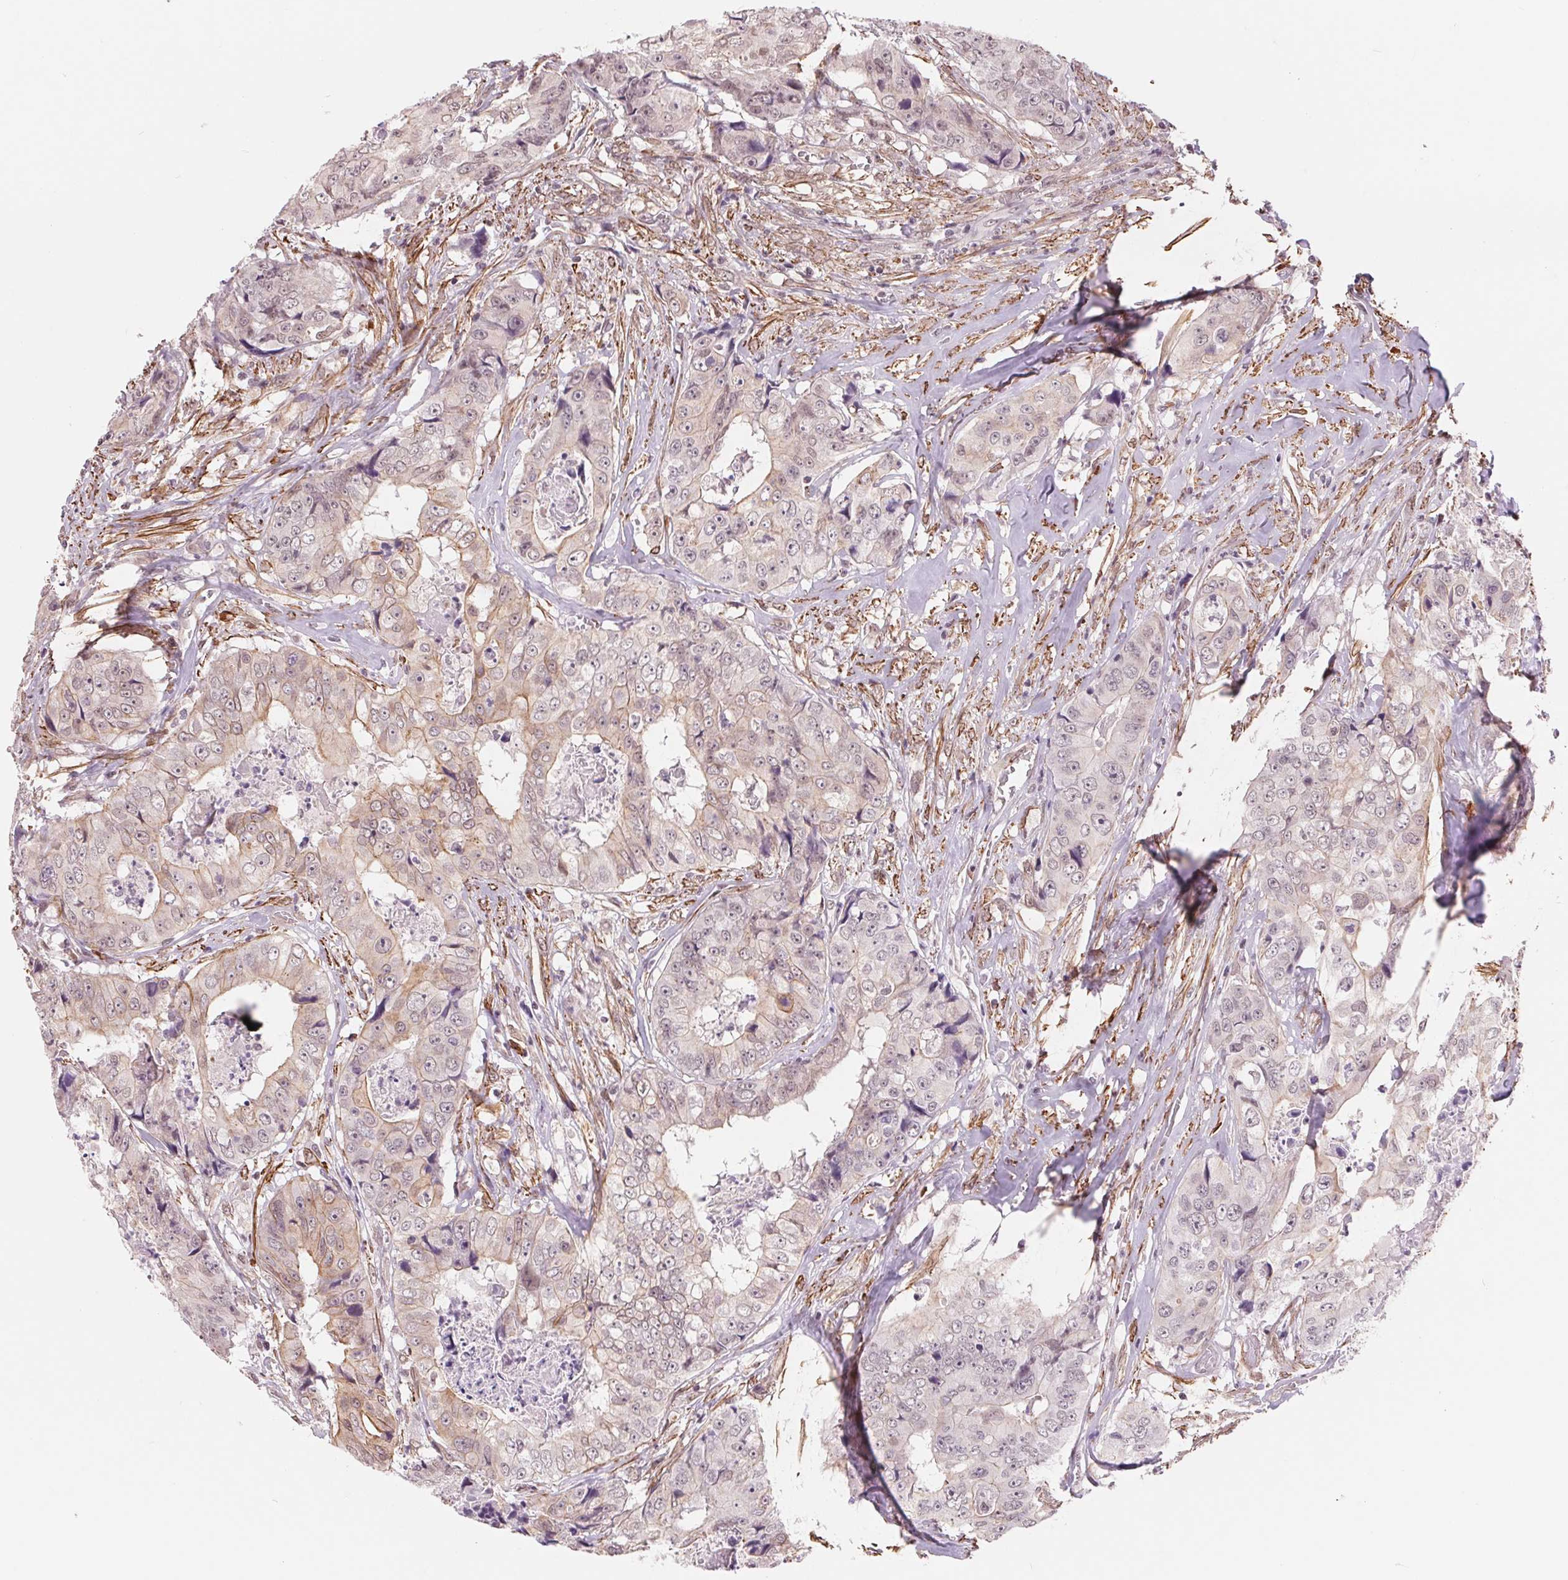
{"staining": {"intensity": "weak", "quantity": "25%-75%", "location": "cytoplasmic/membranous"}, "tissue": "colorectal cancer", "cell_type": "Tumor cells", "image_type": "cancer", "snomed": [{"axis": "morphology", "description": "Adenocarcinoma, NOS"}, {"axis": "topography", "description": "Rectum"}], "caption": "This histopathology image displays immunohistochemistry (IHC) staining of colorectal cancer, with low weak cytoplasmic/membranous expression in about 25%-75% of tumor cells.", "gene": "BCAT1", "patient": {"sex": "female", "age": 62}}